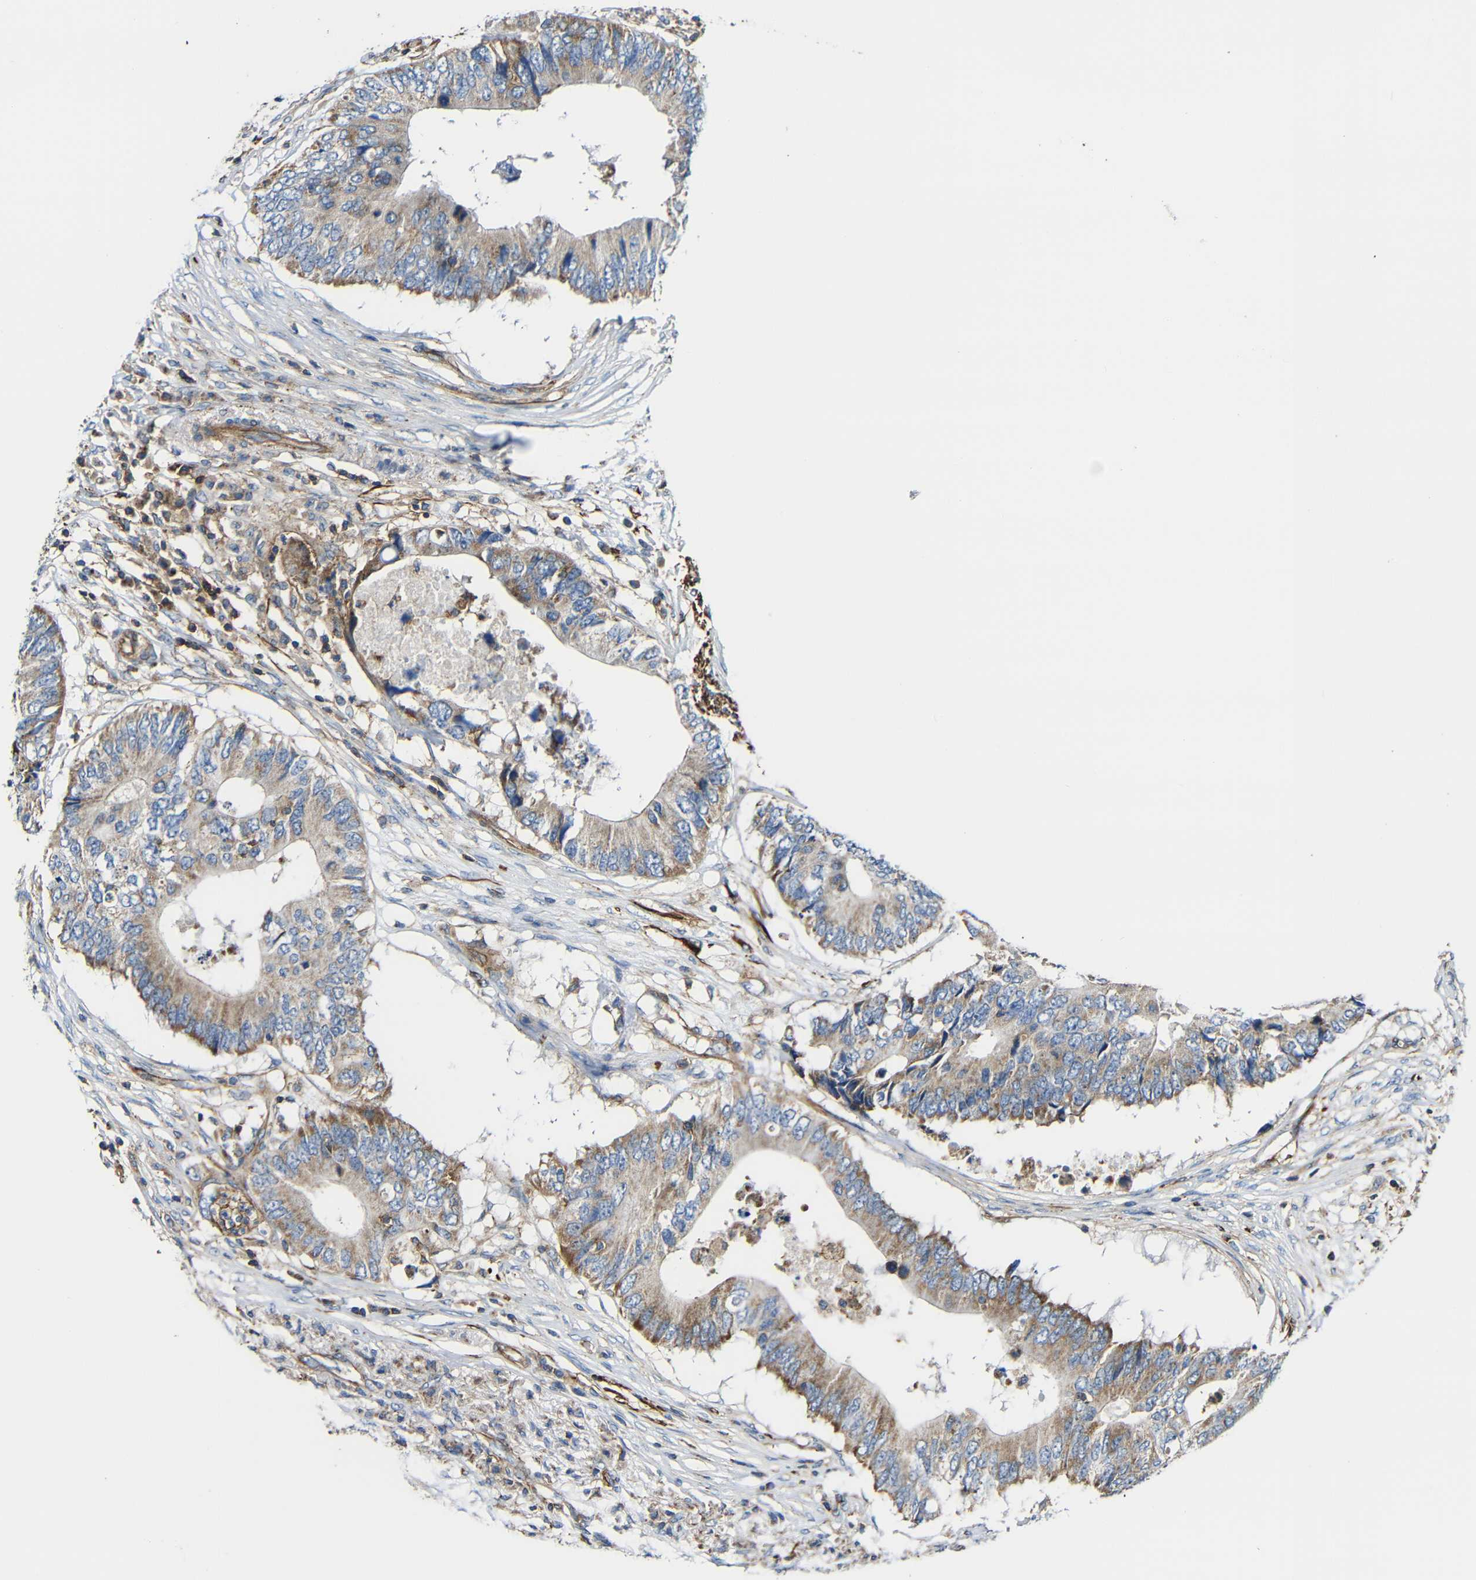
{"staining": {"intensity": "moderate", "quantity": ">75%", "location": "cytoplasmic/membranous"}, "tissue": "colorectal cancer", "cell_type": "Tumor cells", "image_type": "cancer", "snomed": [{"axis": "morphology", "description": "Adenocarcinoma, NOS"}, {"axis": "topography", "description": "Colon"}], "caption": "Colorectal cancer (adenocarcinoma) was stained to show a protein in brown. There is medium levels of moderate cytoplasmic/membranous expression in about >75% of tumor cells.", "gene": "IGSF10", "patient": {"sex": "male", "age": 71}}